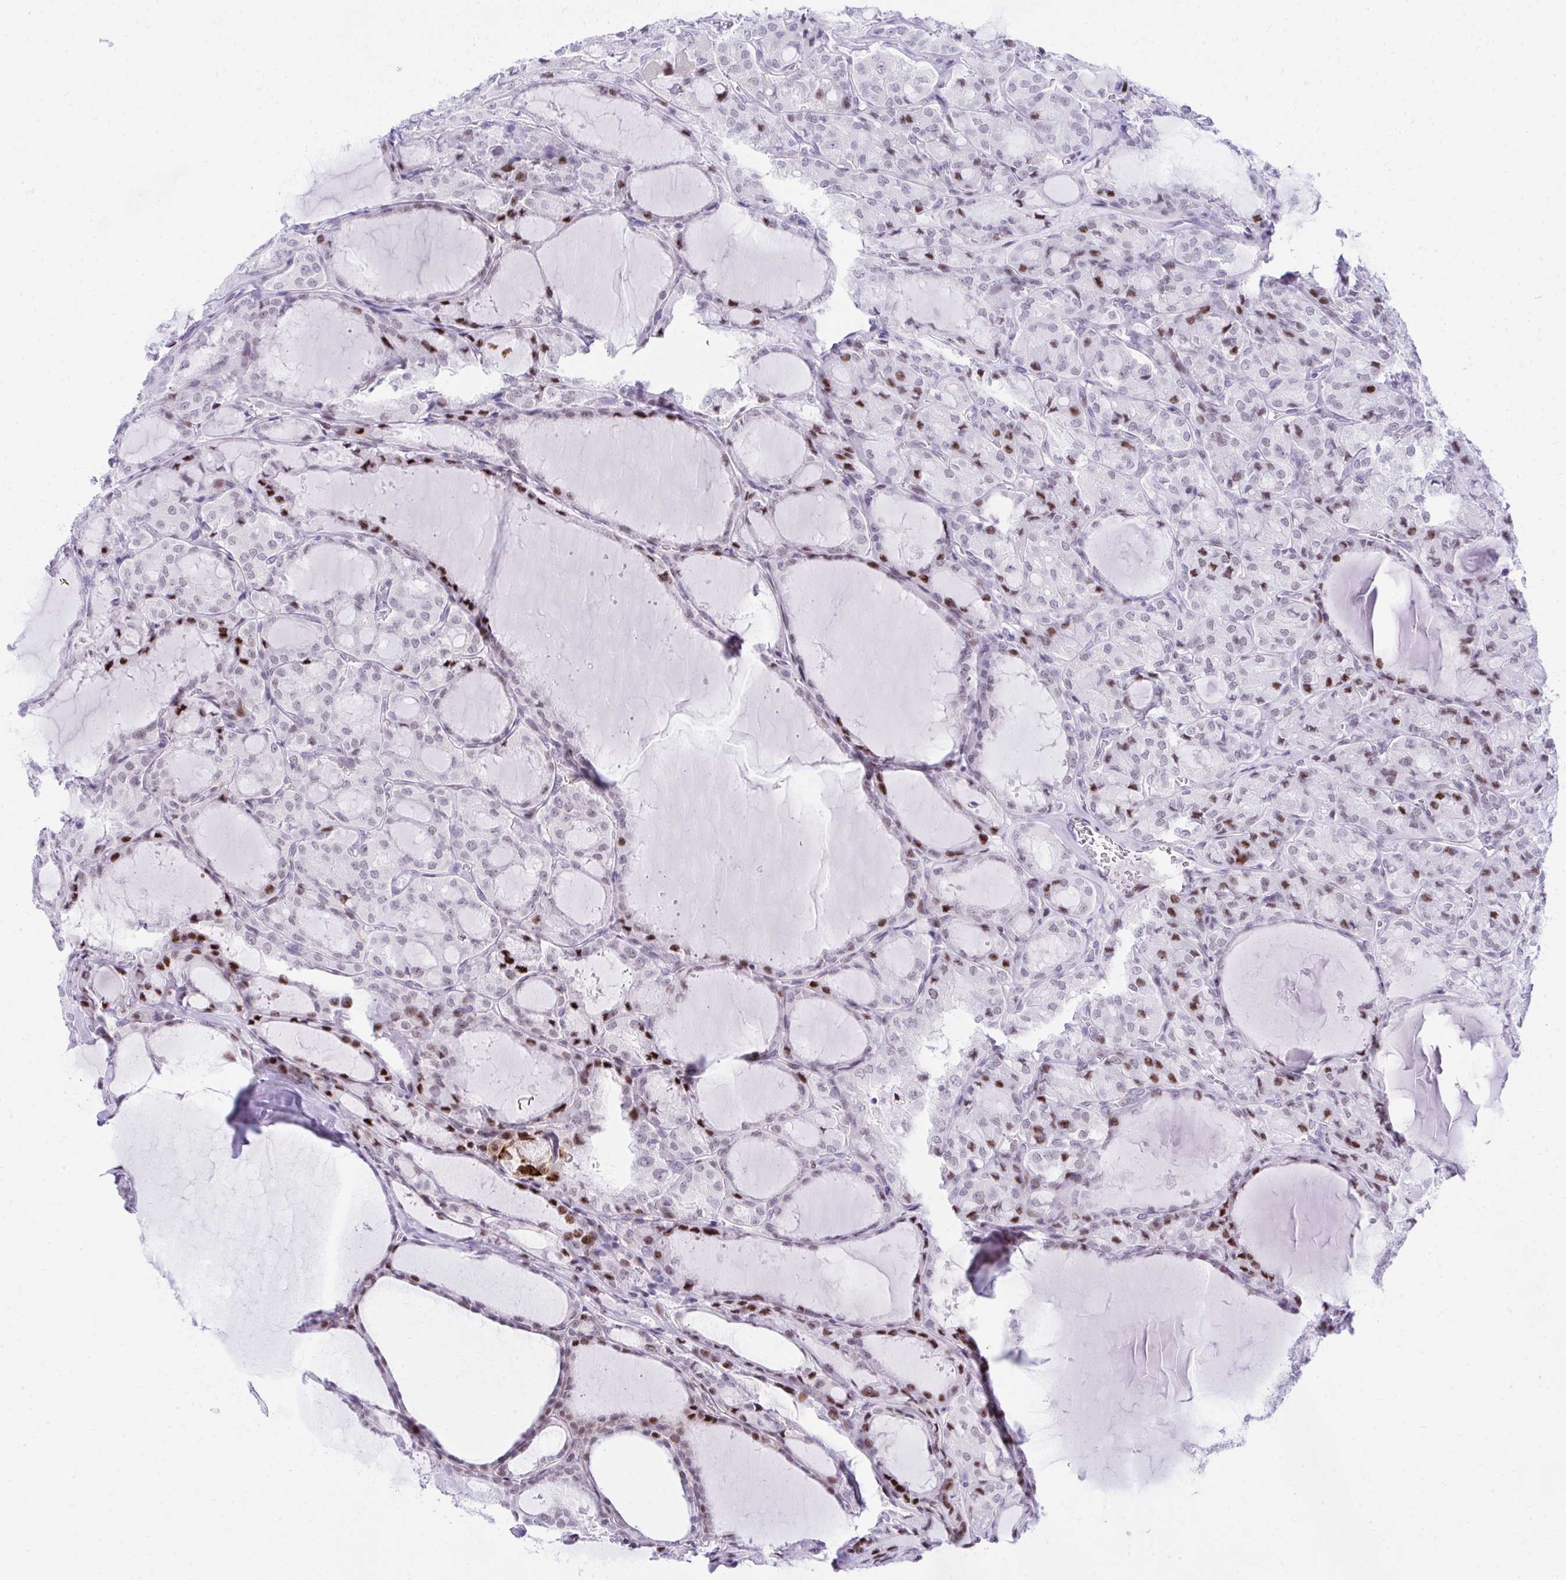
{"staining": {"intensity": "moderate", "quantity": "<25%", "location": "nuclear"}, "tissue": "thyroid cancer", "cell_type": "Tumor cells", "image_type": "cancer", "snomed": [{"axis": "morphology", "description": "Papillary adenocarcinoma, NOS"}, {"axis": "topography", "description": "Thyroid gland"}], "caption": "Human thyroid papillary adenocarcinoma stained with a protein marker exhibits moderate staining in tumor cells.", "gene": "GLDN", "patient": {"sex": "male", "age": 87}}